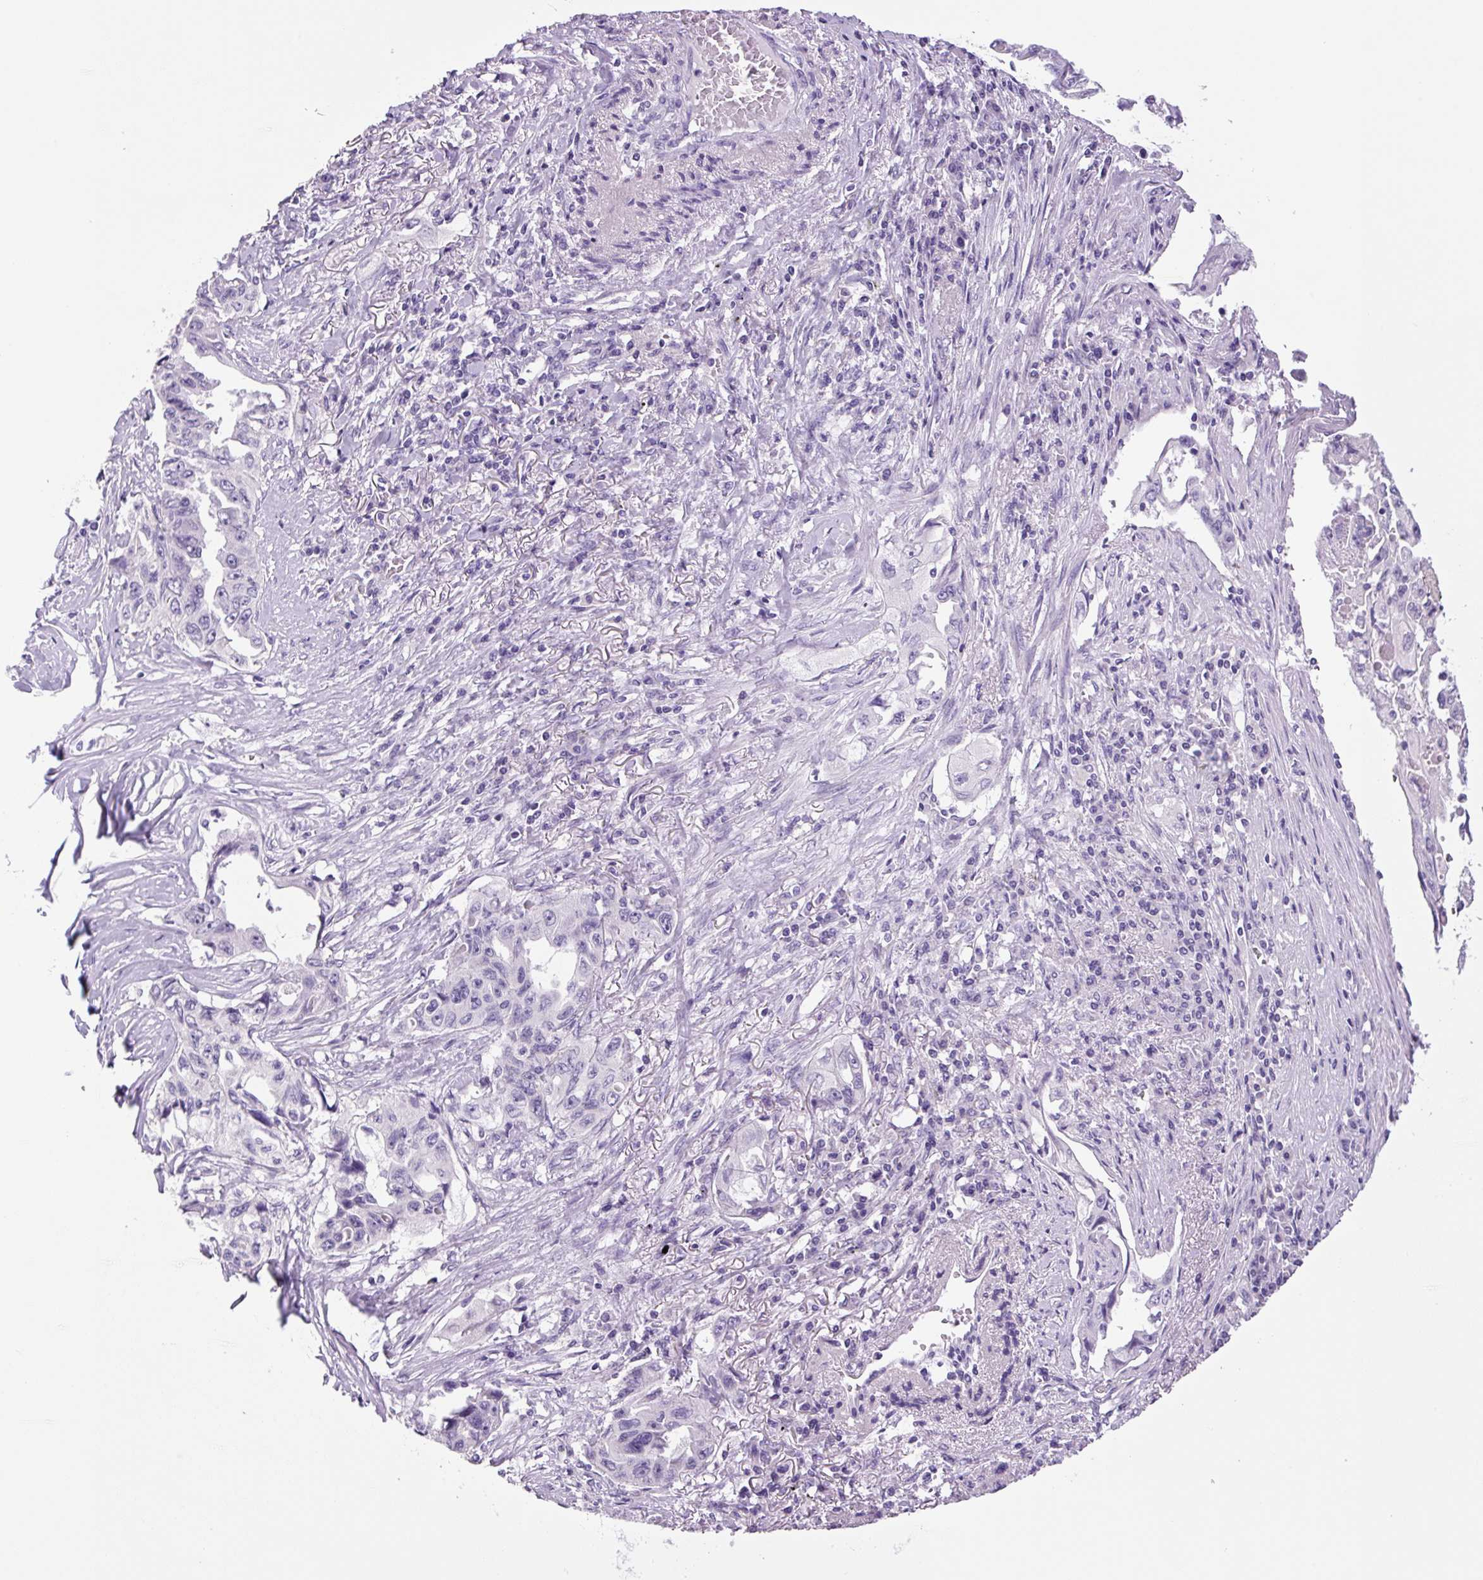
{"staining": {"intensity": "negative", "quantity": "none", "location": "none"}, "tissue": "lung cancer", "cell_type": "Tumor cells", "image_type": "cancer", "snomed": [{"axis": "morphology", "description": "Adenocarcinoma, NOS"}, {"axis": "topography", "description": "Lung"}], "caption": "Protein analysis of lung cancer (adenocarcinoma) displays no significant staining in tumor cells.", "gene": "CHGA", "patient": {"sex": "female", "age": 51}}